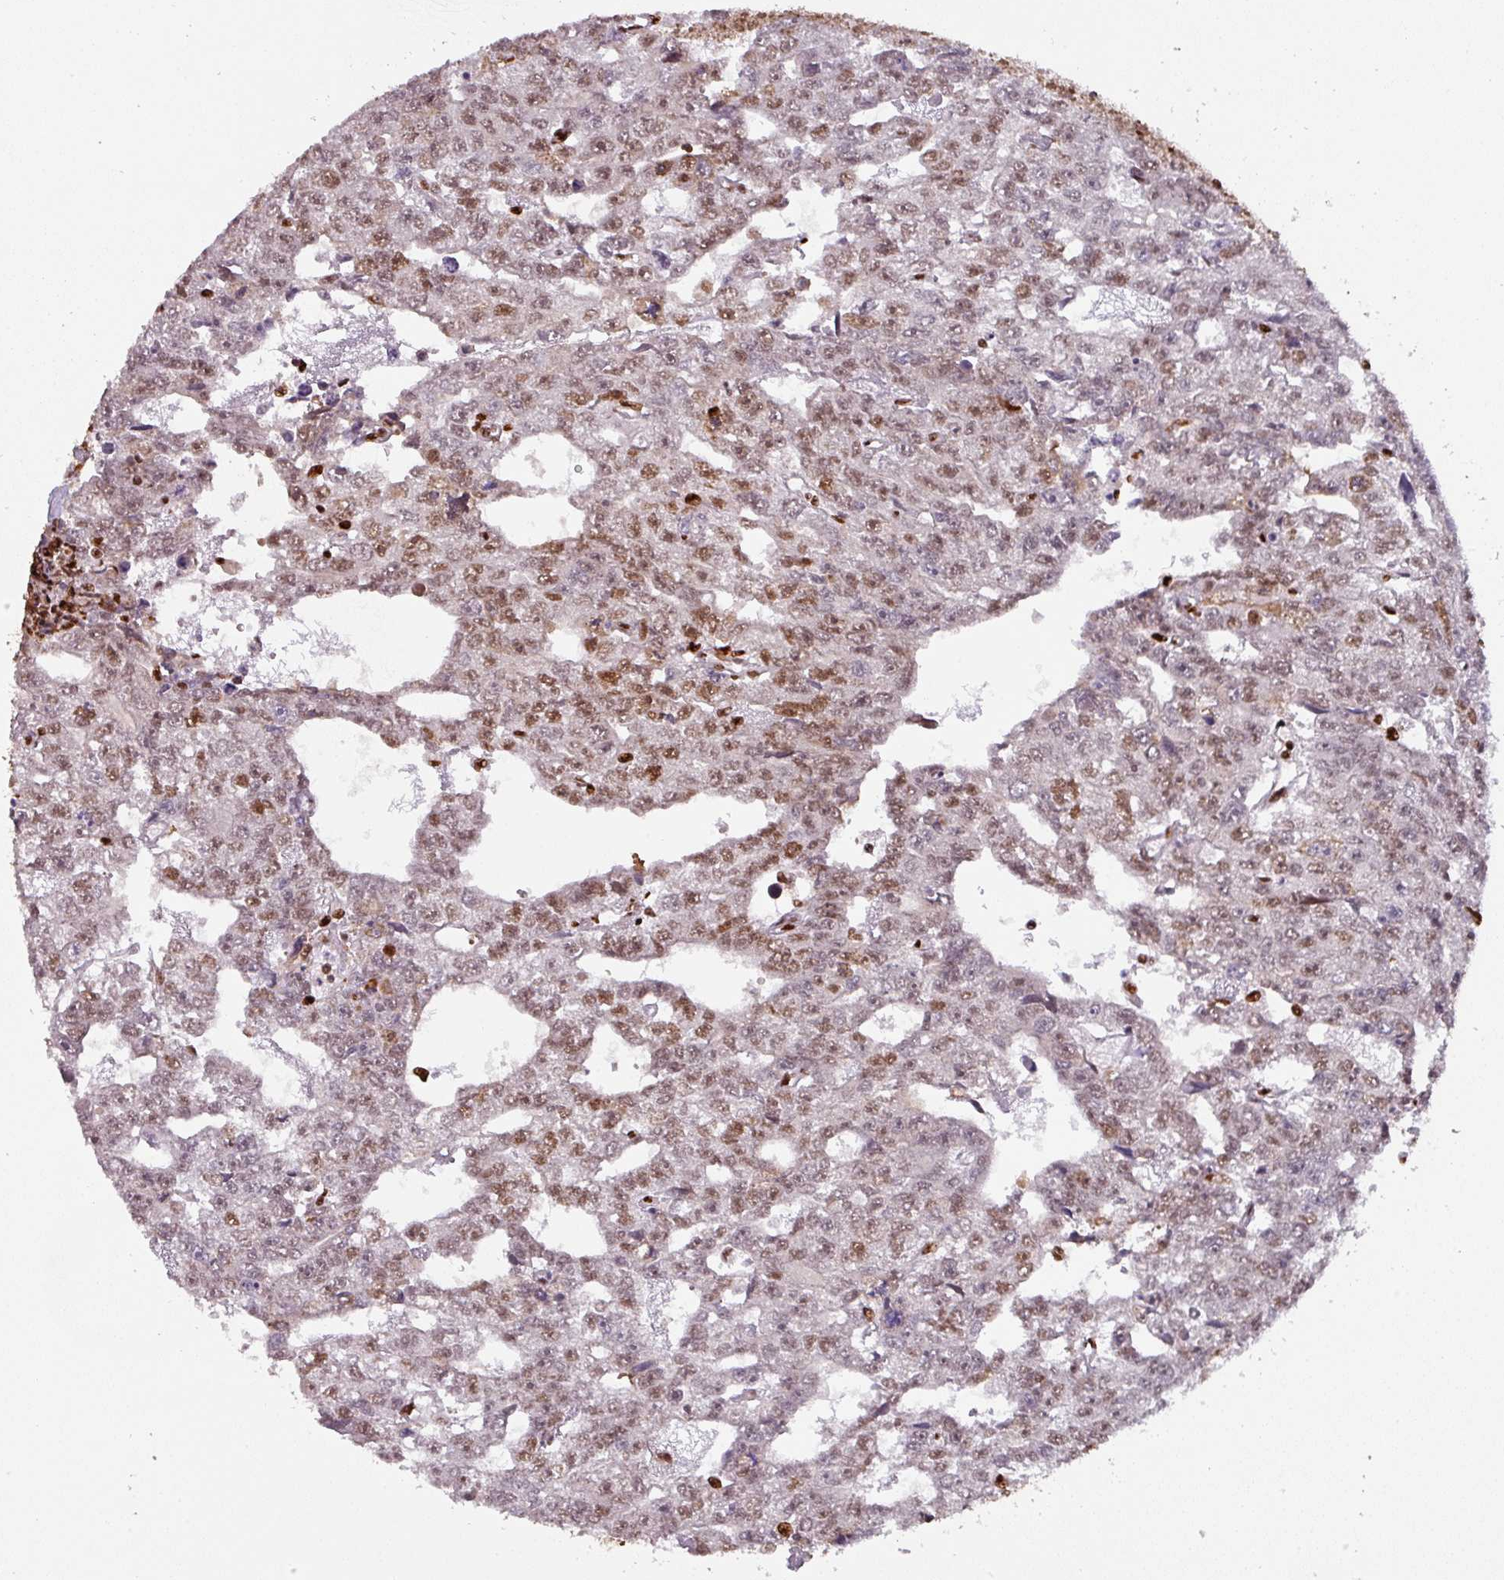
{"staining": {"intensity": "moderate", "quantity": ">75%", "location": "nuclear"}, "tissue": "testis cancer", "cell_type": "Tumor cells", "image_type": "cancer", "snomed": [{"axis": "morphology", "description": "Carcinoma, Embryonal, NOS"}, {"axis": "topography", "description": "Testis"}], "caption": "A high-resolution histopathology image shows immunohistochemistry (IHC) staining of testis embryonal carcinoma, which demonstrates moderate nuclear positivity in approximately >75% of tumor cells. Ihc stains the protein in brown and the nuclei are stained blue.", "gene": "SAMHD1", "patient": {"sex": "male", "age": 20}}